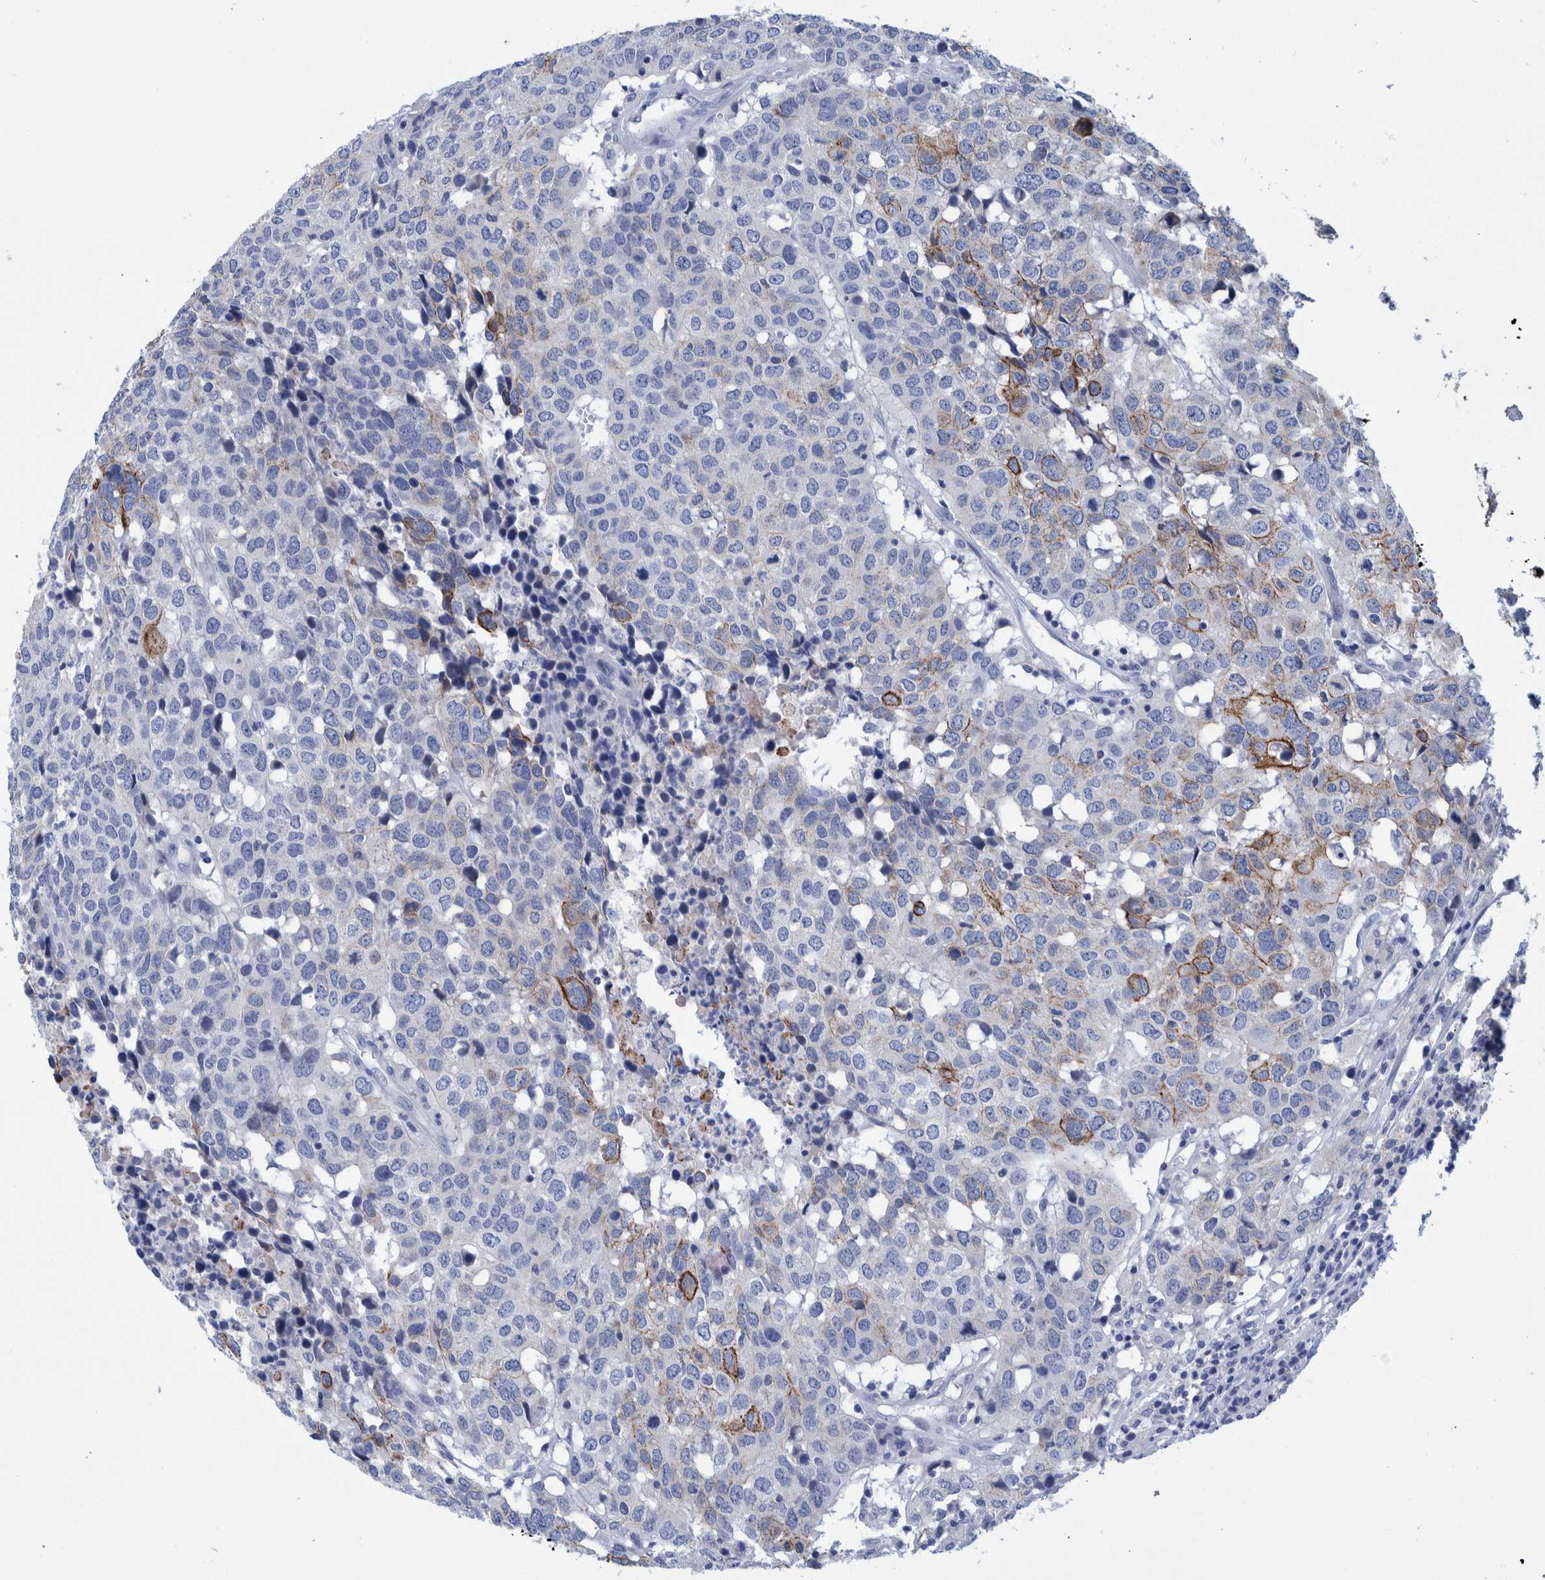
{"staining": {"intensity": "moderate", "quantity": "<25%", "location": "cytoplasmic/membranous"}, "tissue": "head and neck cancer", "cell_type": "Tumor cells", "image_type": "cancer", "snomed": [{"axis": "morphology", "description": "Squamous cell carcinoma, NOS"}, {"axis": "topography", "description": "Head-Neck"}], "caption": "DAB immunohistochemical staining of human squamous cell carcinoma (head and neck) reveals moderate cytoplasmic/membranous protein positivity in approximately <25% of tumor cells.", "gene": "MKS1", "patient": {"sex": "male", "age": 66}}